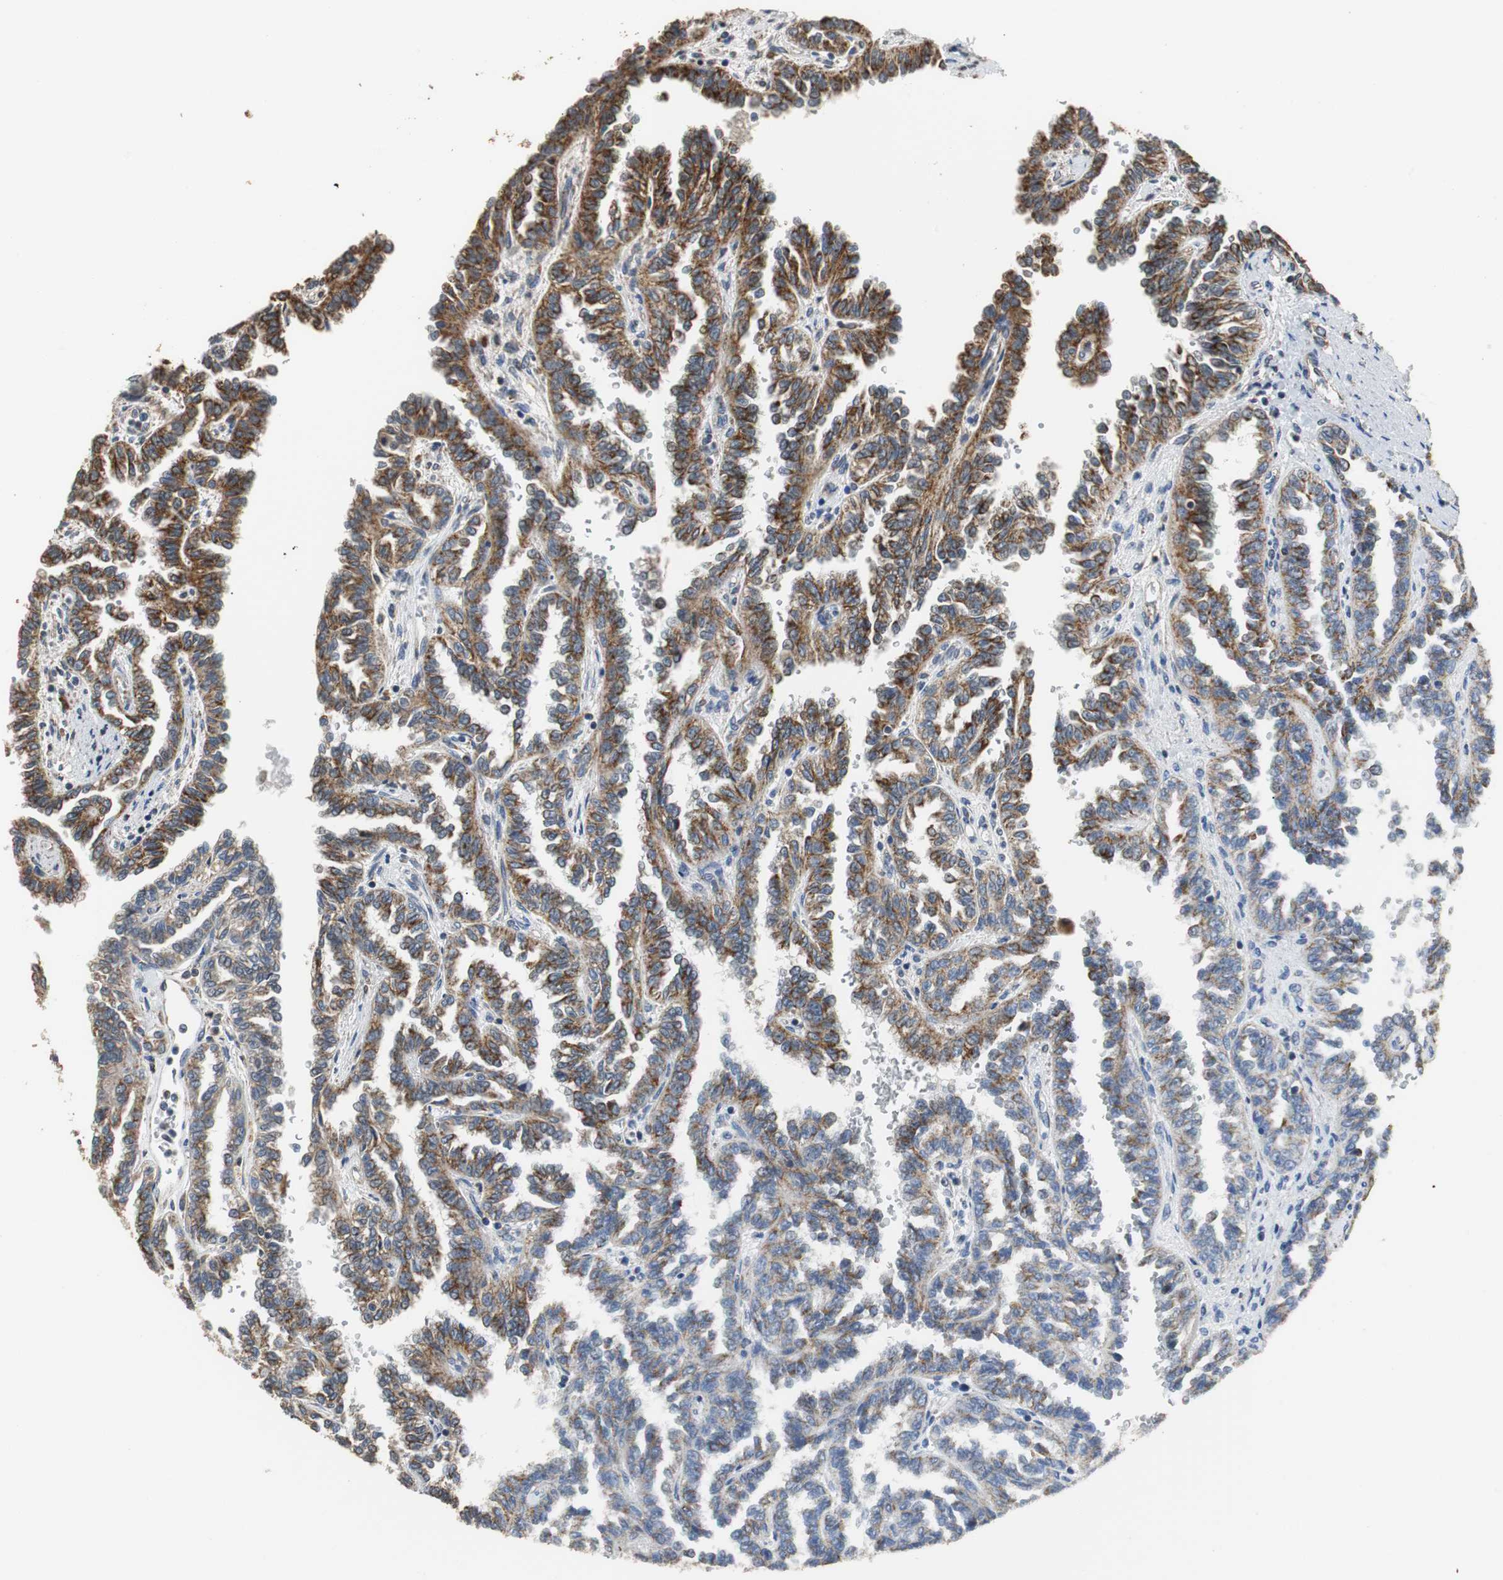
{"staining": {"intensity": "moderate", "quantity": "25%-75%", "location": "cytoplasmic/membranous"}, "tissue": "renal cancer", "cell_type": "Tumor cells", "image_type": "cancer", "snomed": [{"axis": "morphology", "description": "Inflammation, NOS"}, {"axis": "morphology", "description": "Adenocarcinoma, NOS"}, {"axis": "topography", "description": "Kidney"}], "caption": "Immunohistochemical staining of renal adenocarcinoma reveals moderate cytoplasmic/membranous protein staining in approximately 25%-75% of tumor cells.", "gene": "HMGCL", "patient": {"sex": "male", "age": 68}}